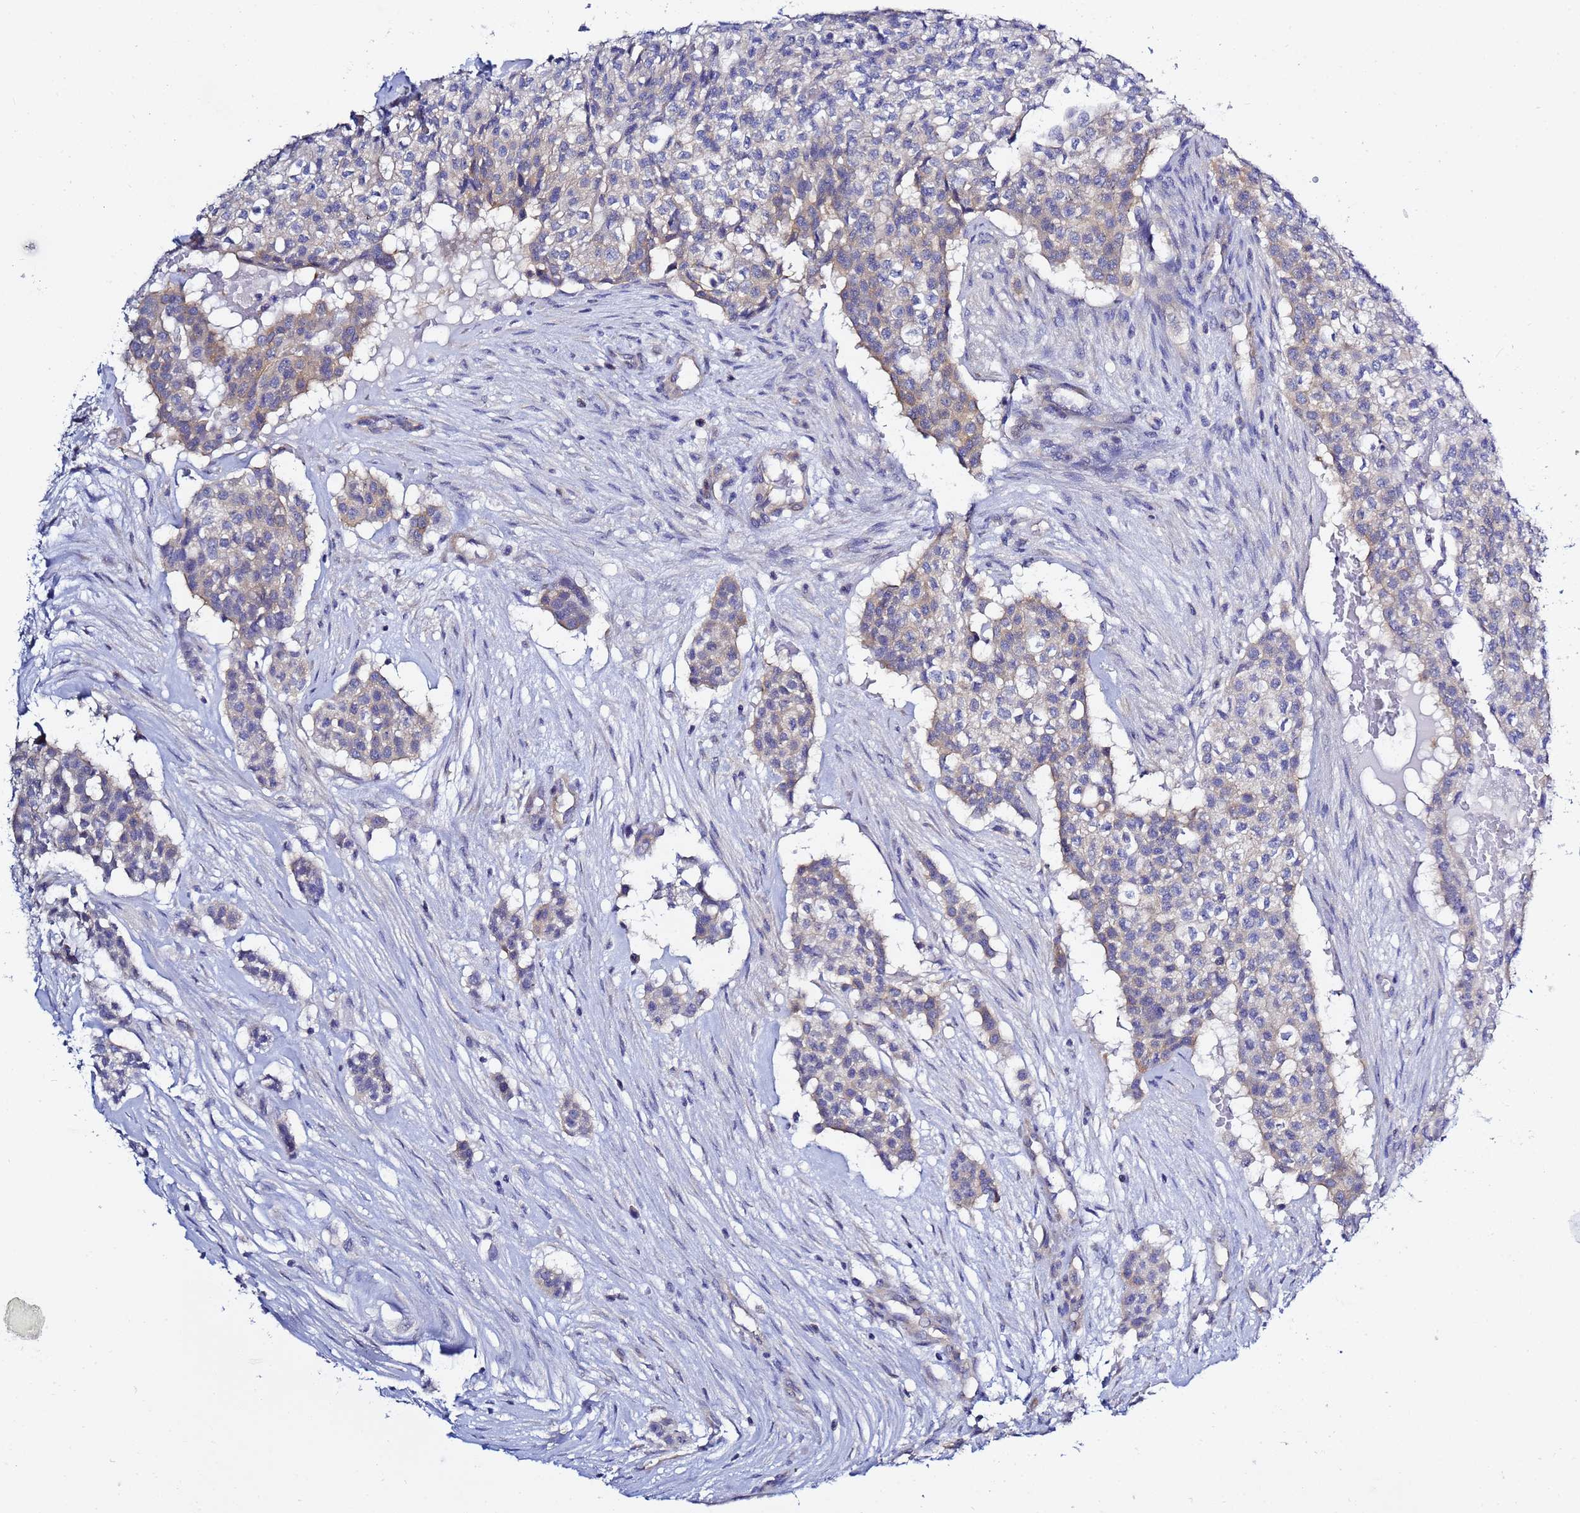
{"staining": {"intensity": "weak", "quantity": "25%-75%", "location": "cytoplasmic/membranous"}, "tissue": "head and neck cancer", "cell_type": "Tumor cells", "image_type": "cancer", "snomed": [{"axis": "morphology", "description": "Adenocarcinoma, NOS"}, {"axis": "topography", "description": "Head-Neck"}], "caption": "Brown immunohistochemical staining in head and neck cancer (adenocarcinoma) shows weak cytoplasmic/membranous staining in about 25%-75% of tumor cells.", "gene": "LENG1", "patient": {"sex": "male", "age": 81}}